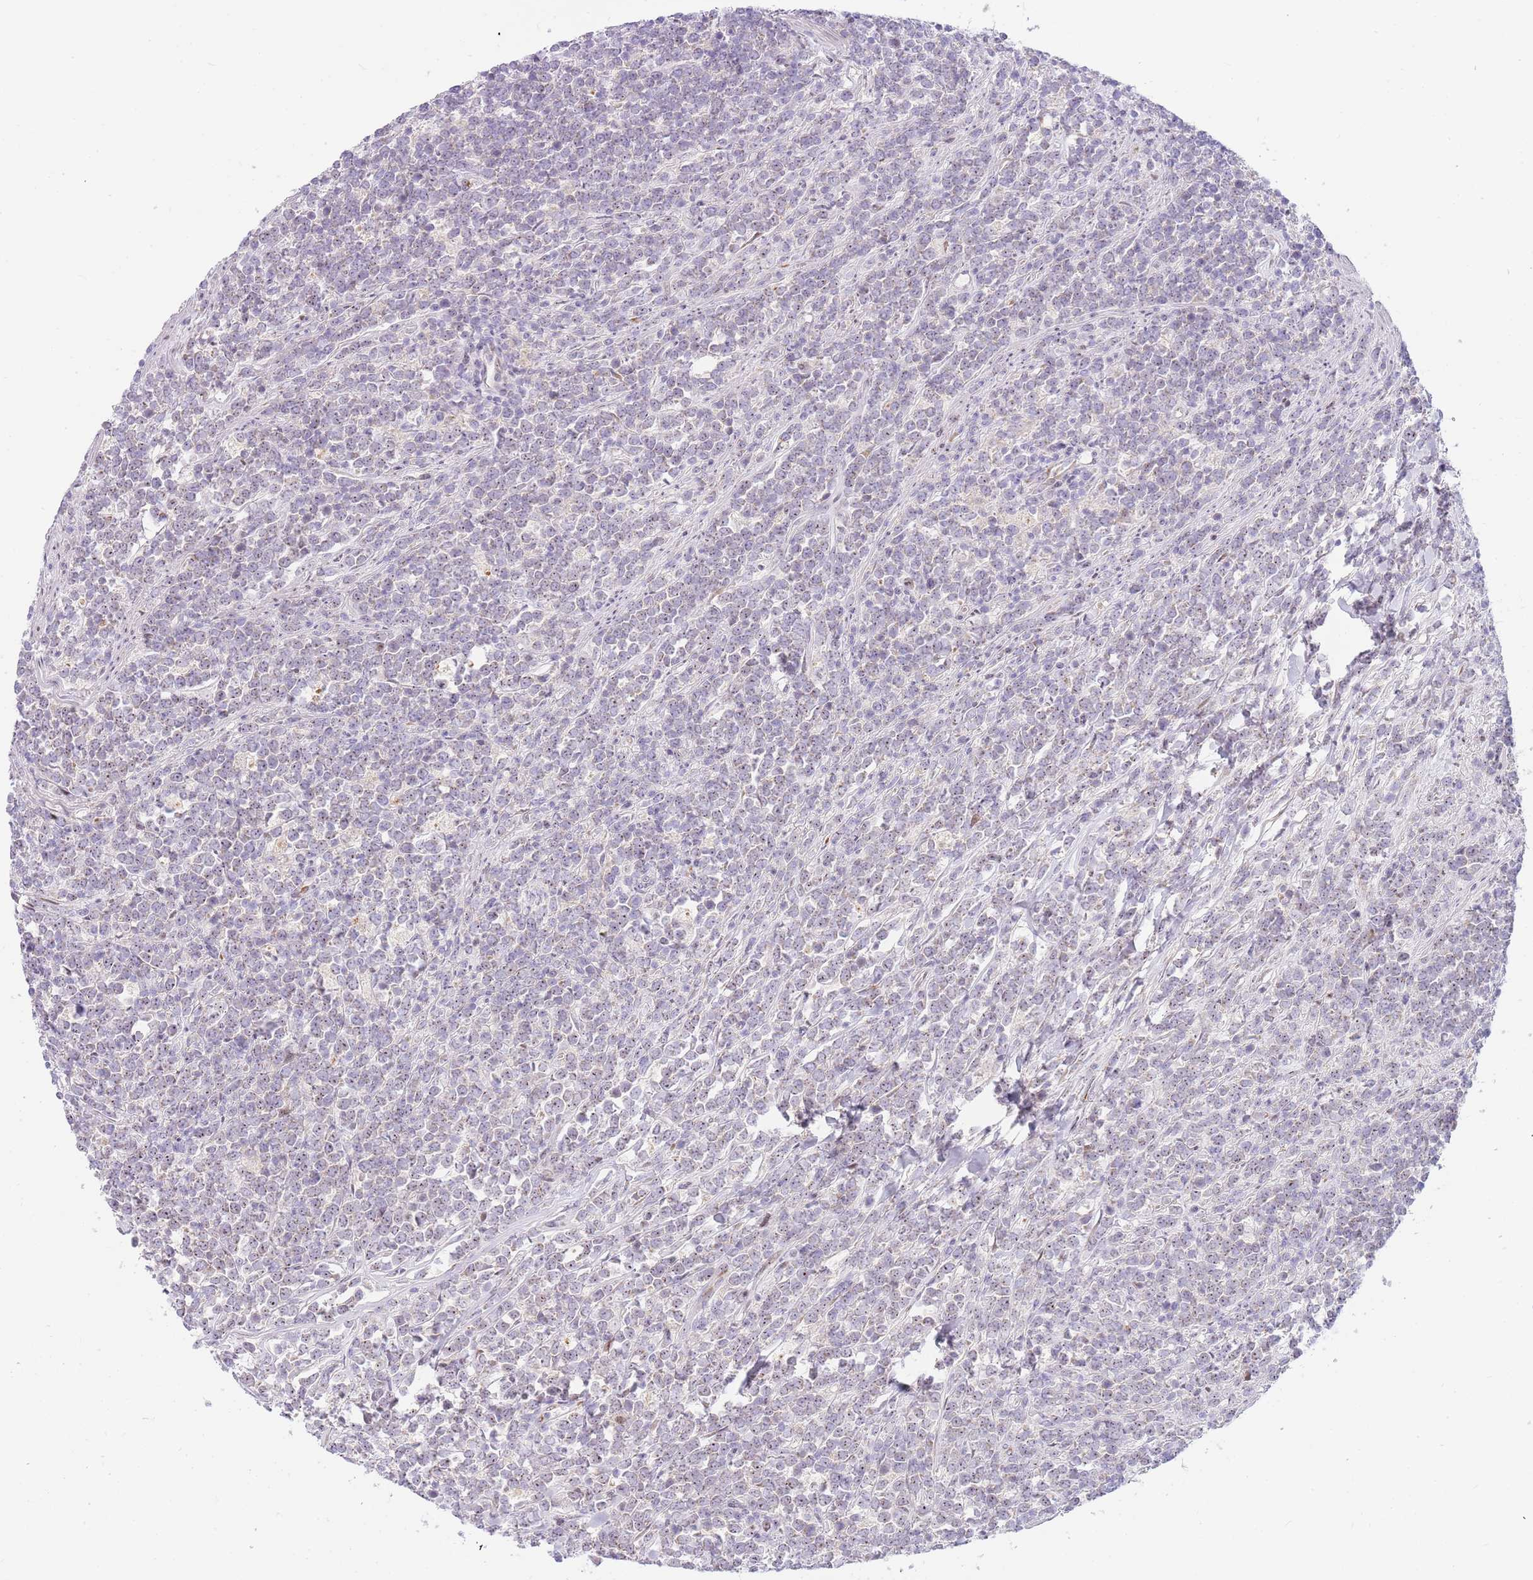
{"staining": {"intensity": "weak", "quantity": "<25%", "location": "cytoplasmic/membranous"}, "tissue": "lymphoma", "cell_type": "Tumor cells", "image_type": "cancer", "snomed": [{"axis": "morphology", "description": "Malignant lymphoma, non-Hodgkin's type, High grade"}, {"axis": "topography", "description": "Small intestine"}, {"axis": "topography", "description": "Colon"}], "caption": "This is an IHC micrograph of malignant lymphoma, non-Hodgkin's type (high-grade). There is no staining in tumor cells.", "gene": "DNAJA3", "patient": {"sex": "male", "age": 8}}